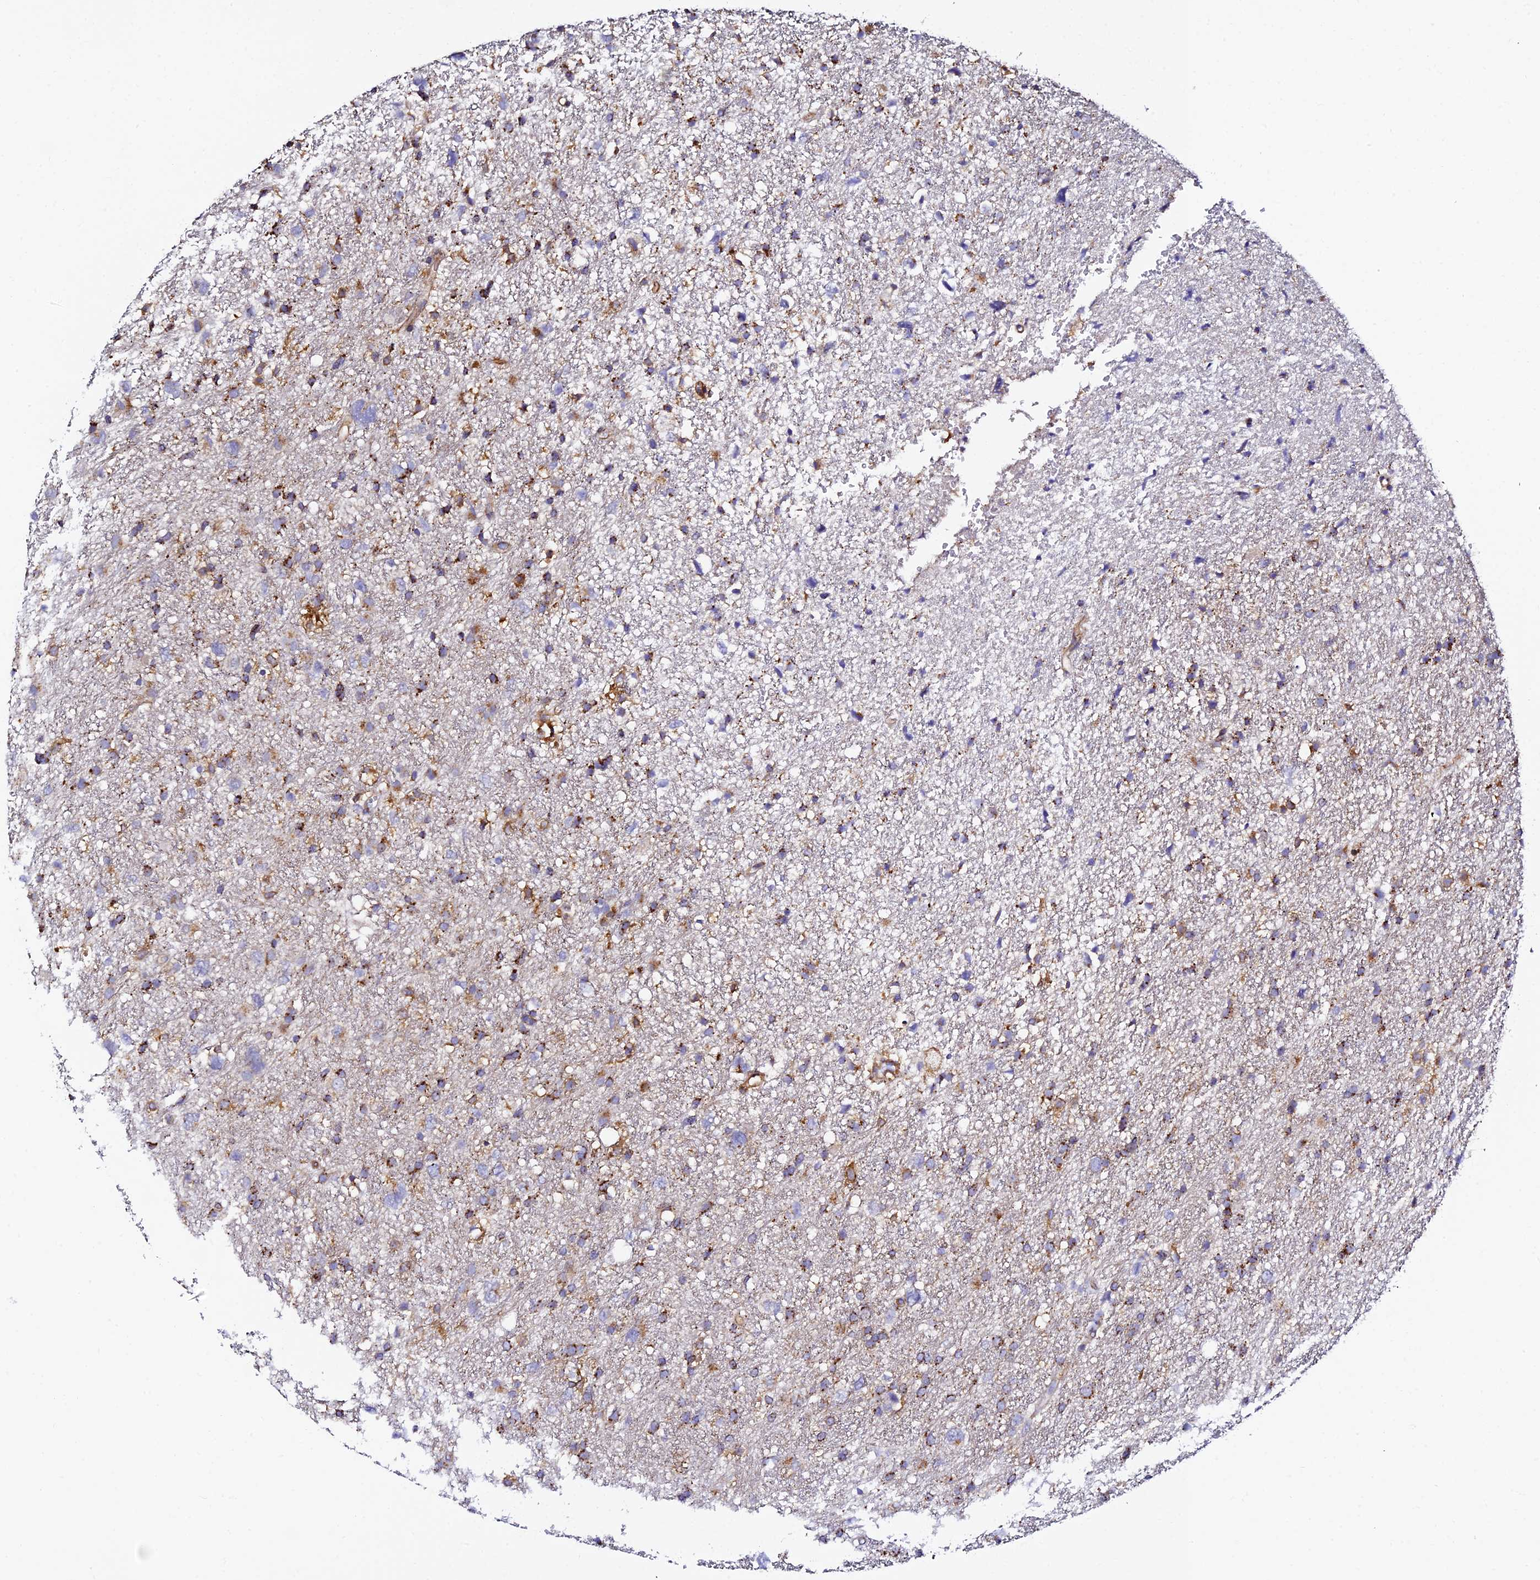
{"staining": {"intensity": "strong", "quantity": "25%-75%", "location": "cytoplasmic/membranous"}, "tissue": "glioma", "cell_type": "Tumor cells", "image_type": "cancer", "snomed": [{"axis": "morphology", "description": "Glioma, malignant, High grade"}, {"axis": "topography", "description": "Brain"}], "caption": "An image showing strong cytoplasmic/membranous expression in approximately 25%-75% of tumor cells in malignant high-grade glioma, as visualized by brown immunohistochemical staining.", "gene": "TRPV2", "patient": {"sex": "male", "age": 61}}